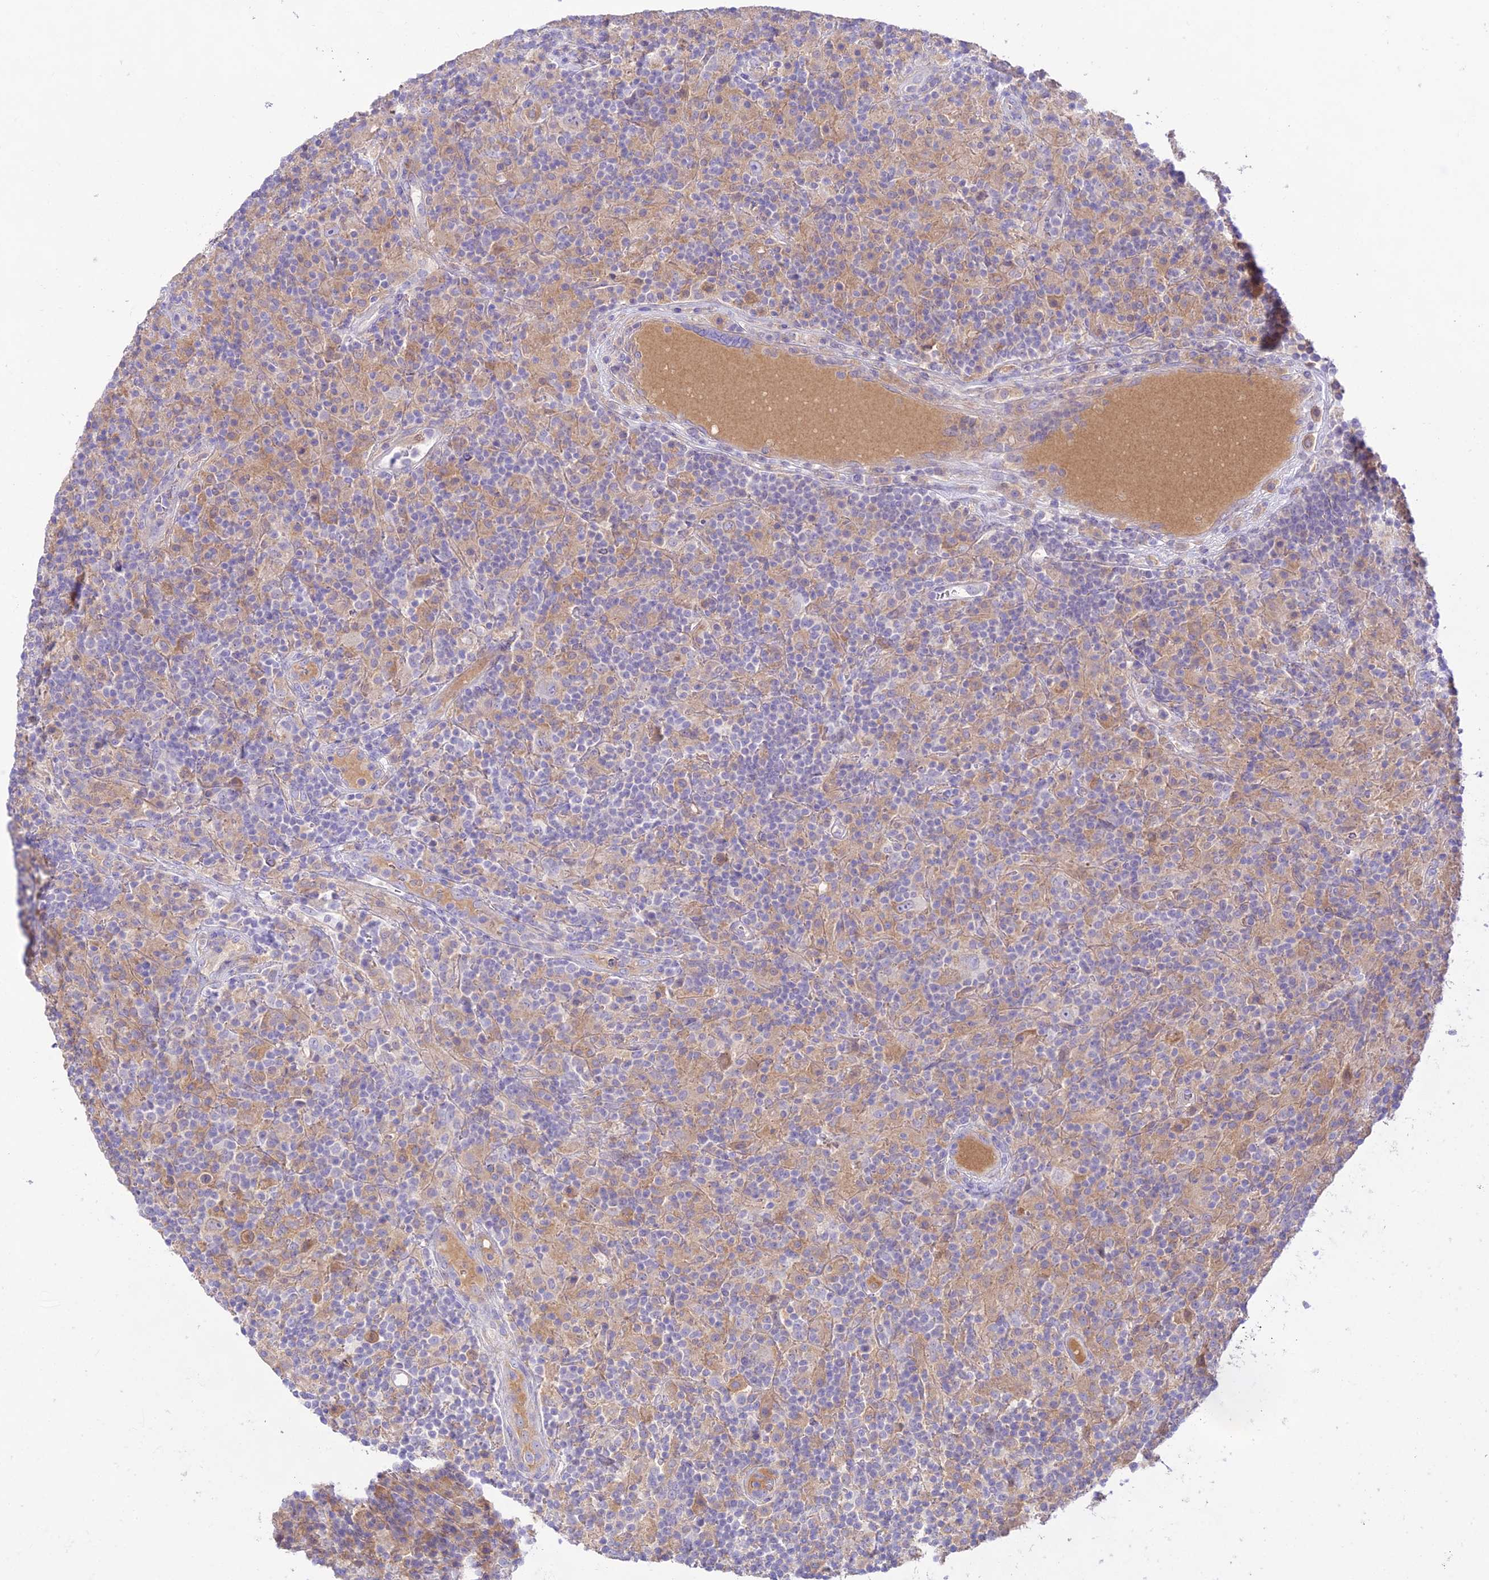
{"staining": {"intensity": "negative", "quantity": "none", "location": "none"}, "tissue": "lymphoma", "cell_type": "Tumor cells", "image_type": "cancer", "snomed": [{"axis": "morphology", "description": "Hodgkin's disease, NOS"}, {"axis": "topography", "description": "Lymph node"}], "caption": "Immunohistochemical staining of Hodgkin's disease demonstrates no significant expression in tumor cells.", "gene": "NLRP9", "patient": {"sex": "male", "age": 70}}